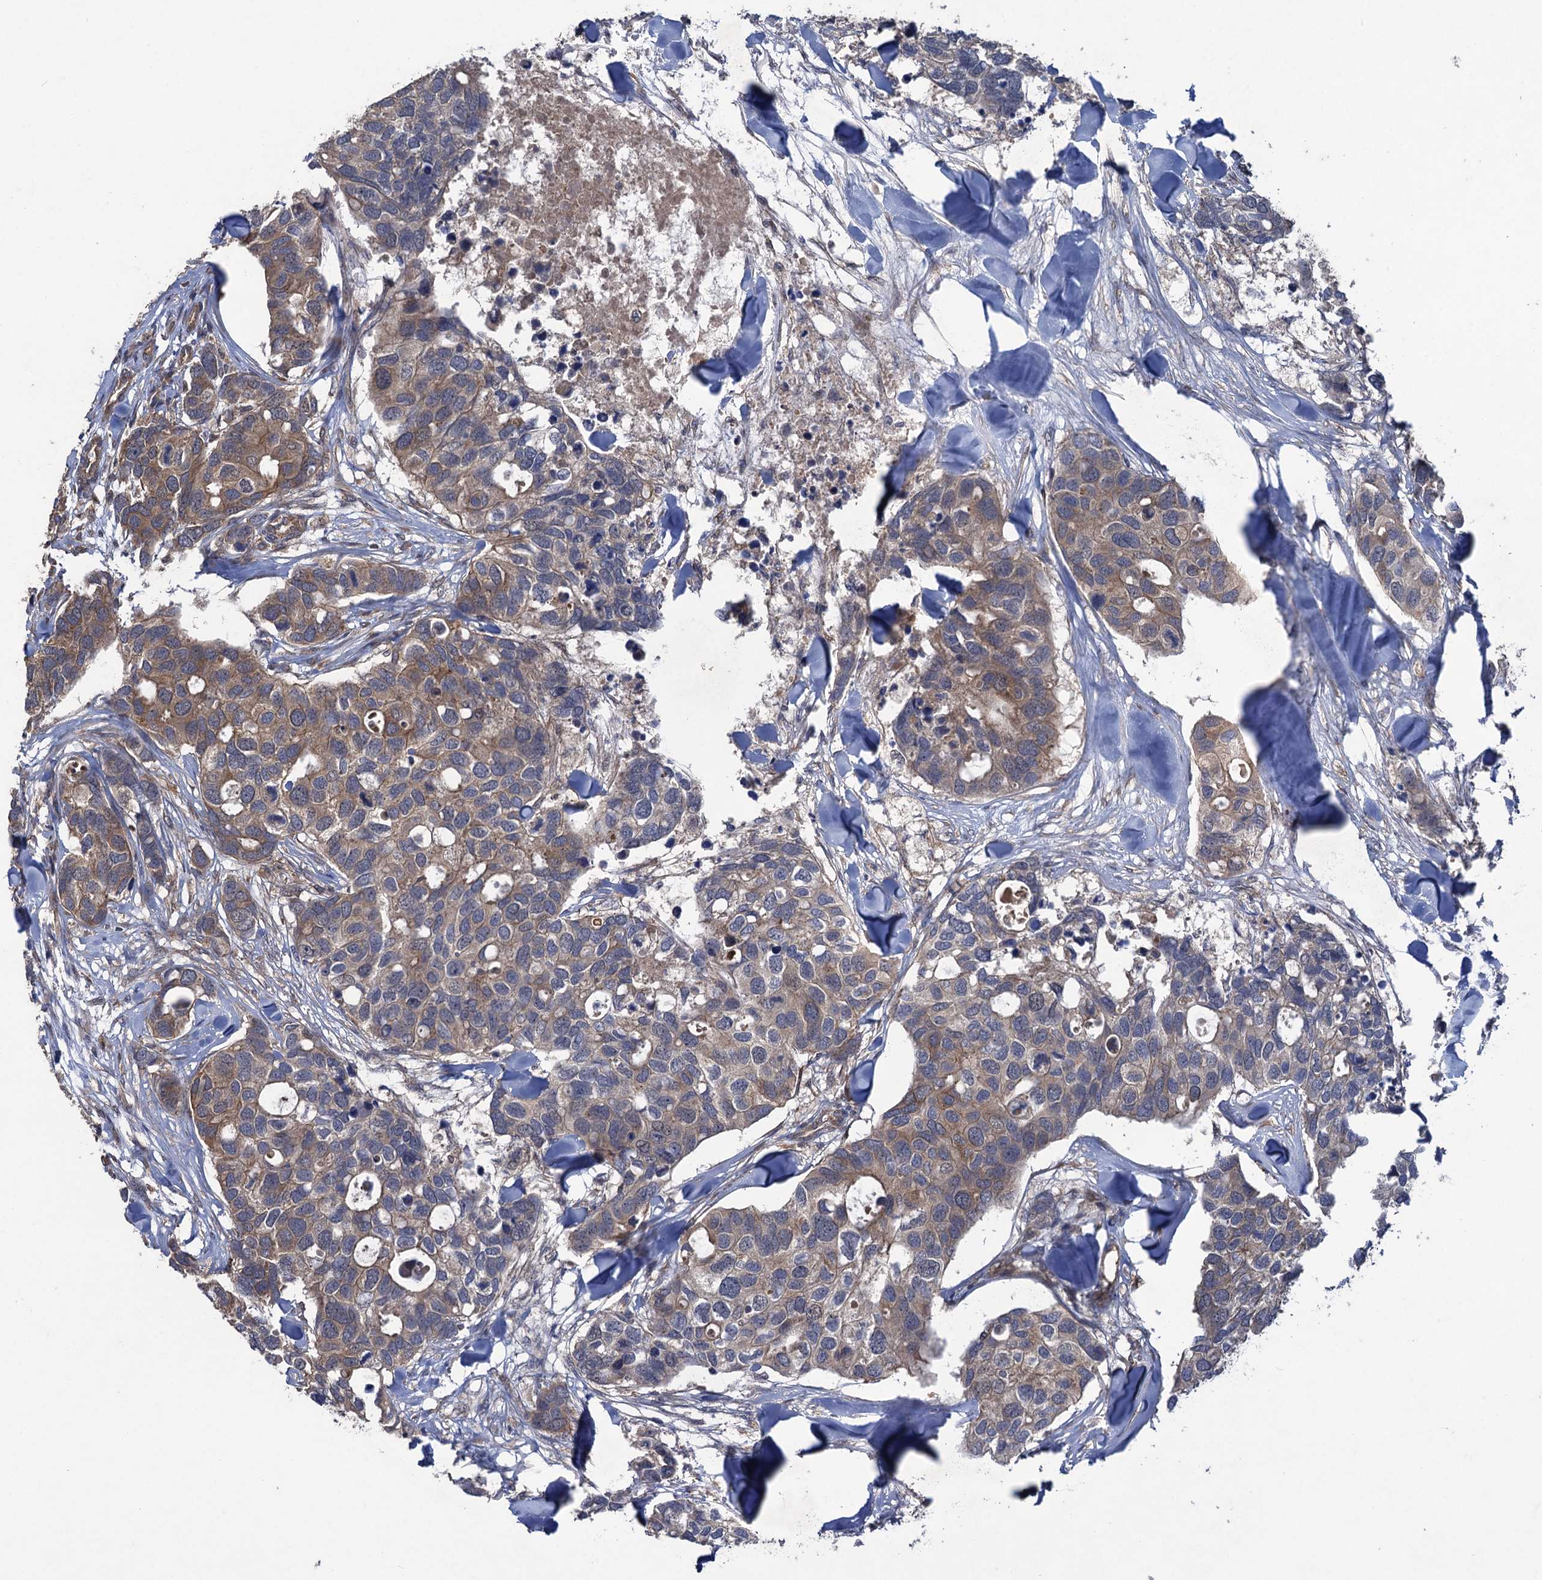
{"staining": {"intensity": "moderate", "quantity": ">75%", "location": "cytoplasmic/membranous"}, "tissue": "breast cancer", "cell_type": "Tumor cells", "image_type": "cancer", "snomed": [{"axis": "morphology", "description": "Duct carcinoma"}, {"axis": "topography", "description": "Breast"}], "caption": "IHC (DAB (3,3'-diaminobenzidine)) staining of breast cancer (invasive ductal carcinoma) shows moderate cytoplasmic/membranous protein positivity in about >75% of tumor cells. The protein is shown in brown color, while the nuclei are stained blue.", "gene": "HAUS1", "patient": {"sex": "female", "age": 83}}